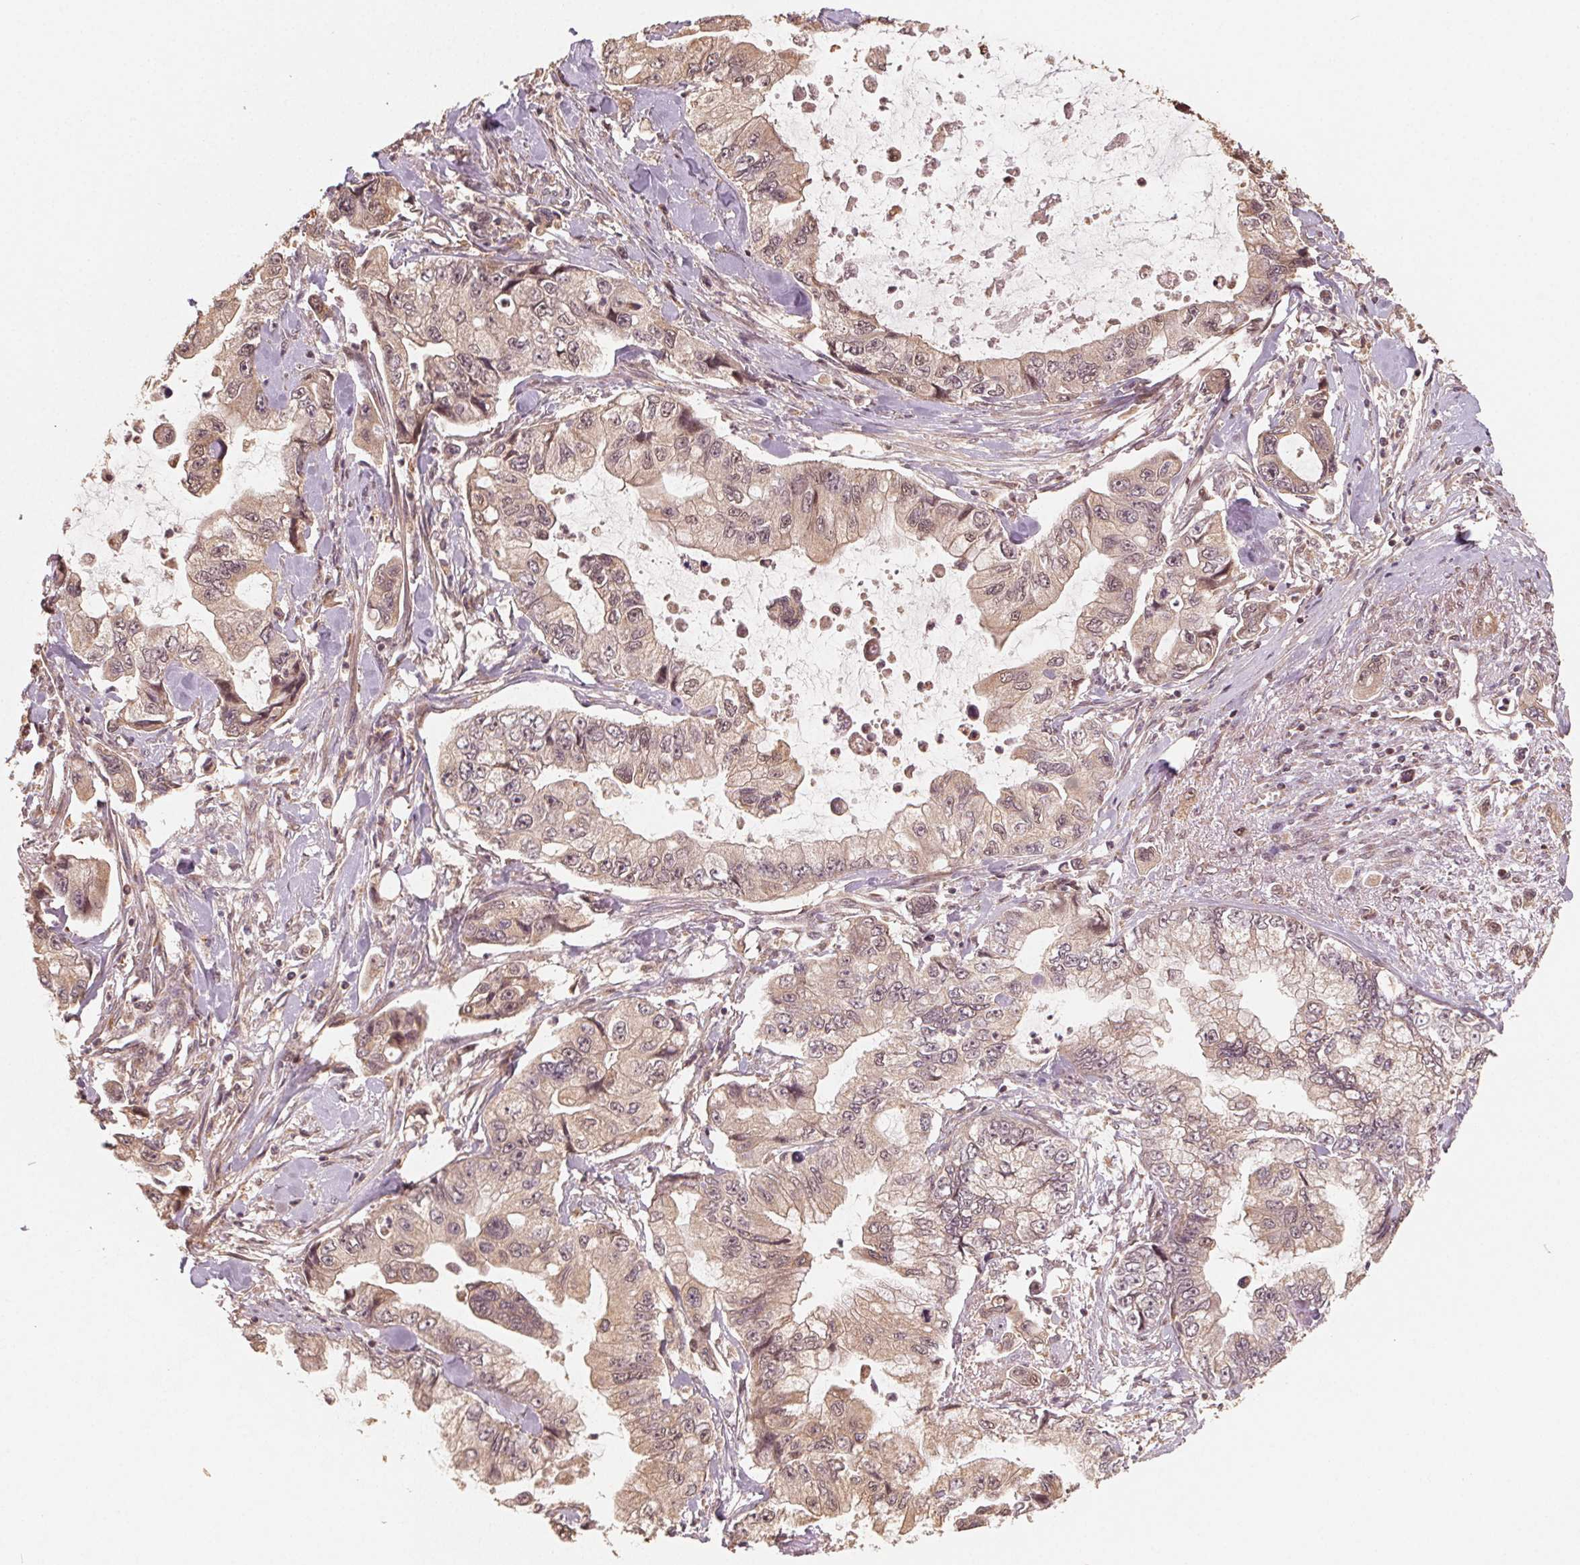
{"staining": {"intensity": "weak", "quantity": ">75%", "location": "cytoplasmic/membranous"}, "tissue": "stomach cancer", "cell_type": "Tumor cells", "image_type": "cancer", "snomed": [{"axis": "morphology", "description": "Adenocarcinoma, NOS"}, {"axis": "topography", "description": "Pancreas"}, {"axis": "topography", "description": "Stomach, upper"}, {"axis": "topography", "description": "Stomach"}], "caption": "Adenocarcinoma (stomach) was stained to show a protein in brown. There is low levels of weak cytoplasmic/membranous expression in approximately >75% of tumor cells. (DAB = brown stain, brightfield microscopy at high magnification).", "gene": "WBP2", "patient": {"sex": "male", "age": 77}}